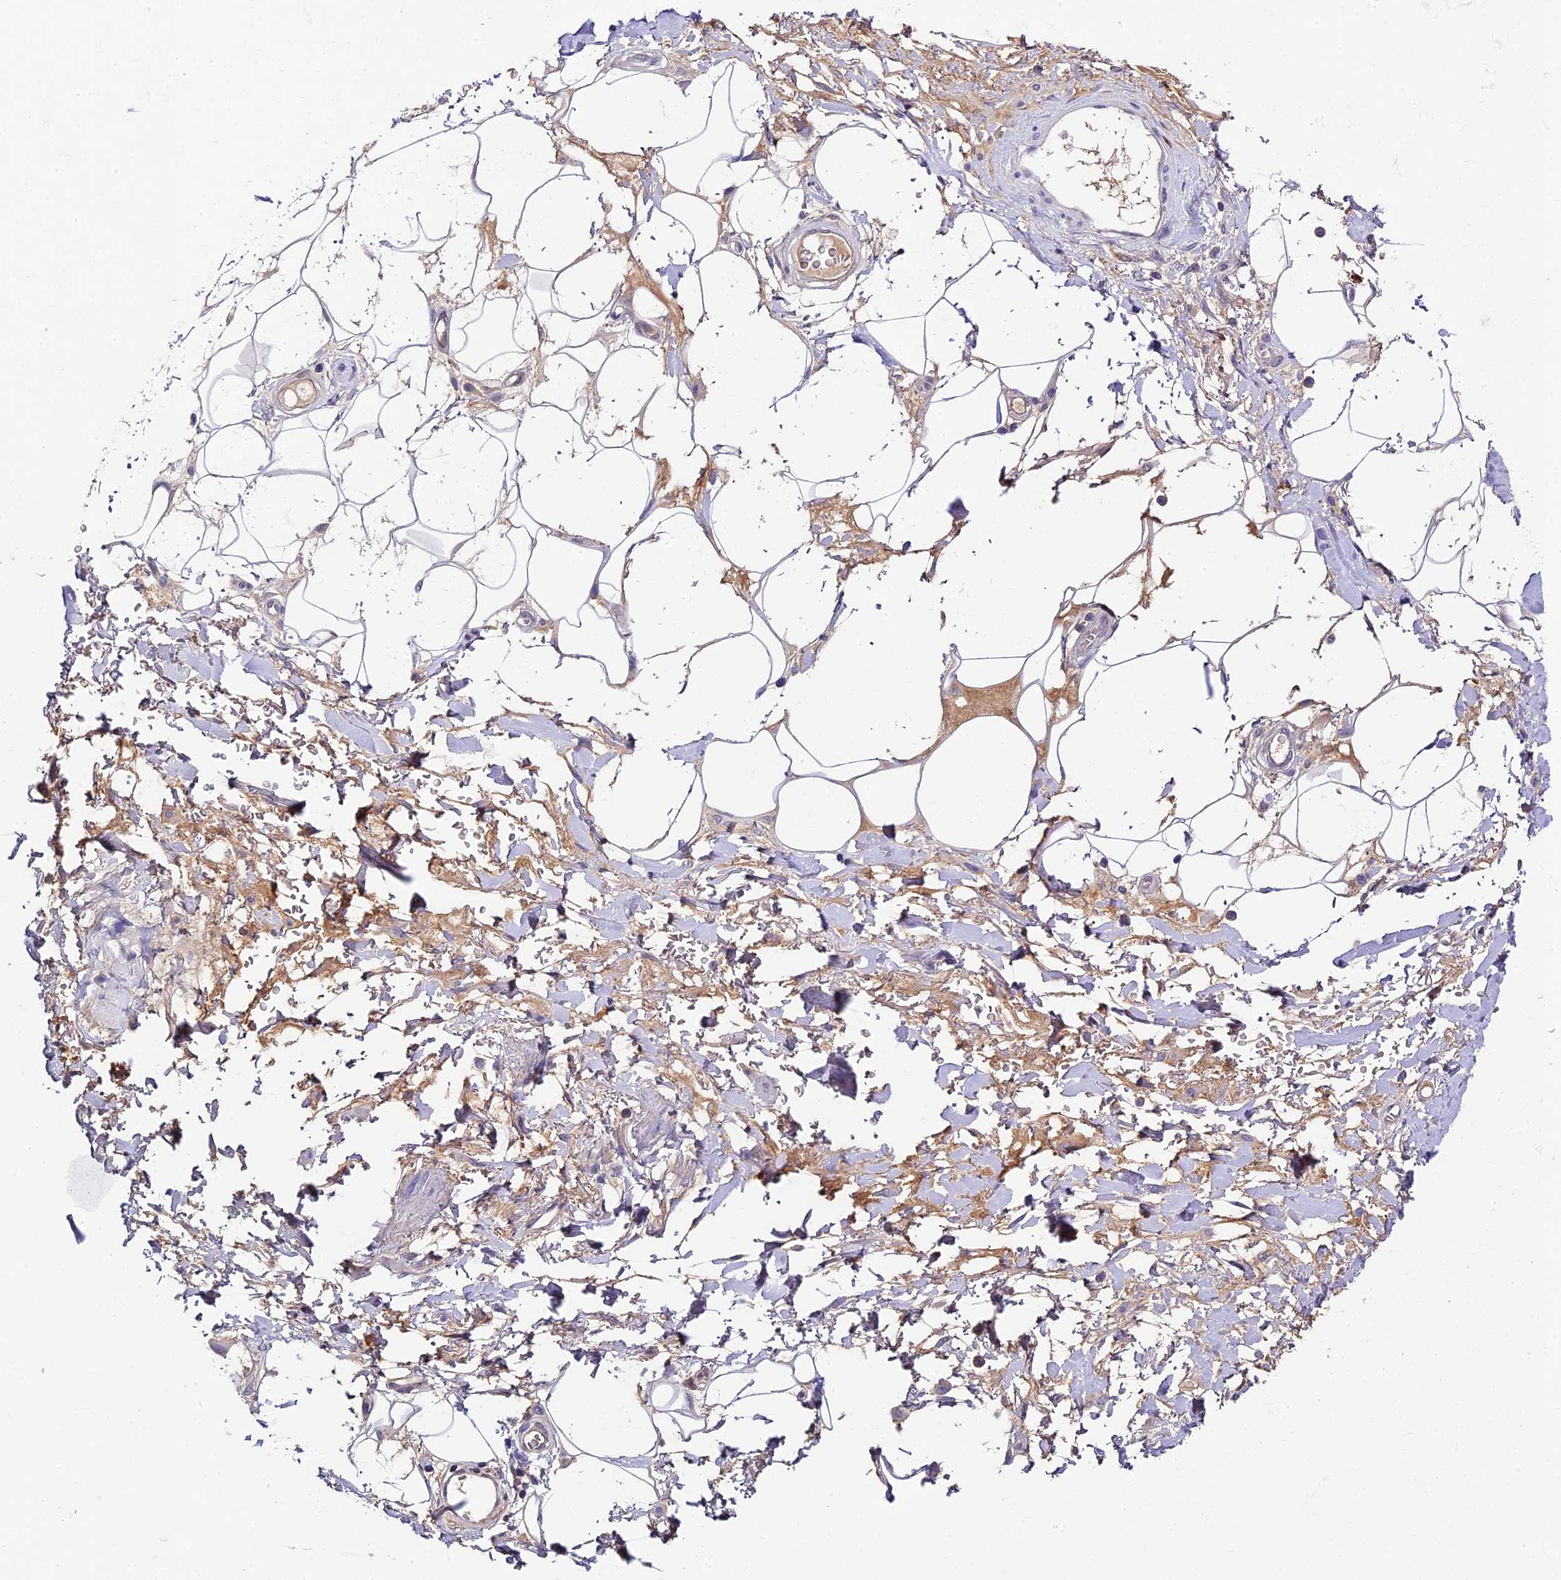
{"staining": {"intensity": "negative", "quantity": "none", "location": "none"}, "tissue": "adipose tissue", "cell_type": "Adipocytes", "image_type": "normal", "snomed": [{"axis": "morphology", "description": "Normal tissue, NOS"}, {"axis": "morphology", "description": "Adenocarcinoma, NOS"}, {"axis": "topography", "description": "Rectum"}, {"axis": "topography", "description": "Vagina"}, {"axis": "topography", "description": "Peripheral nerve tissue"}], "caption": "Immunohistochemical staining of benign human adipose tissue displays no significant staining in adipocytes. (DAB (3,3'-diaminobenzidine) IHC, high magnification).", "gene": "ENKD1", "patient": {"sex": "female", "age": 71}}